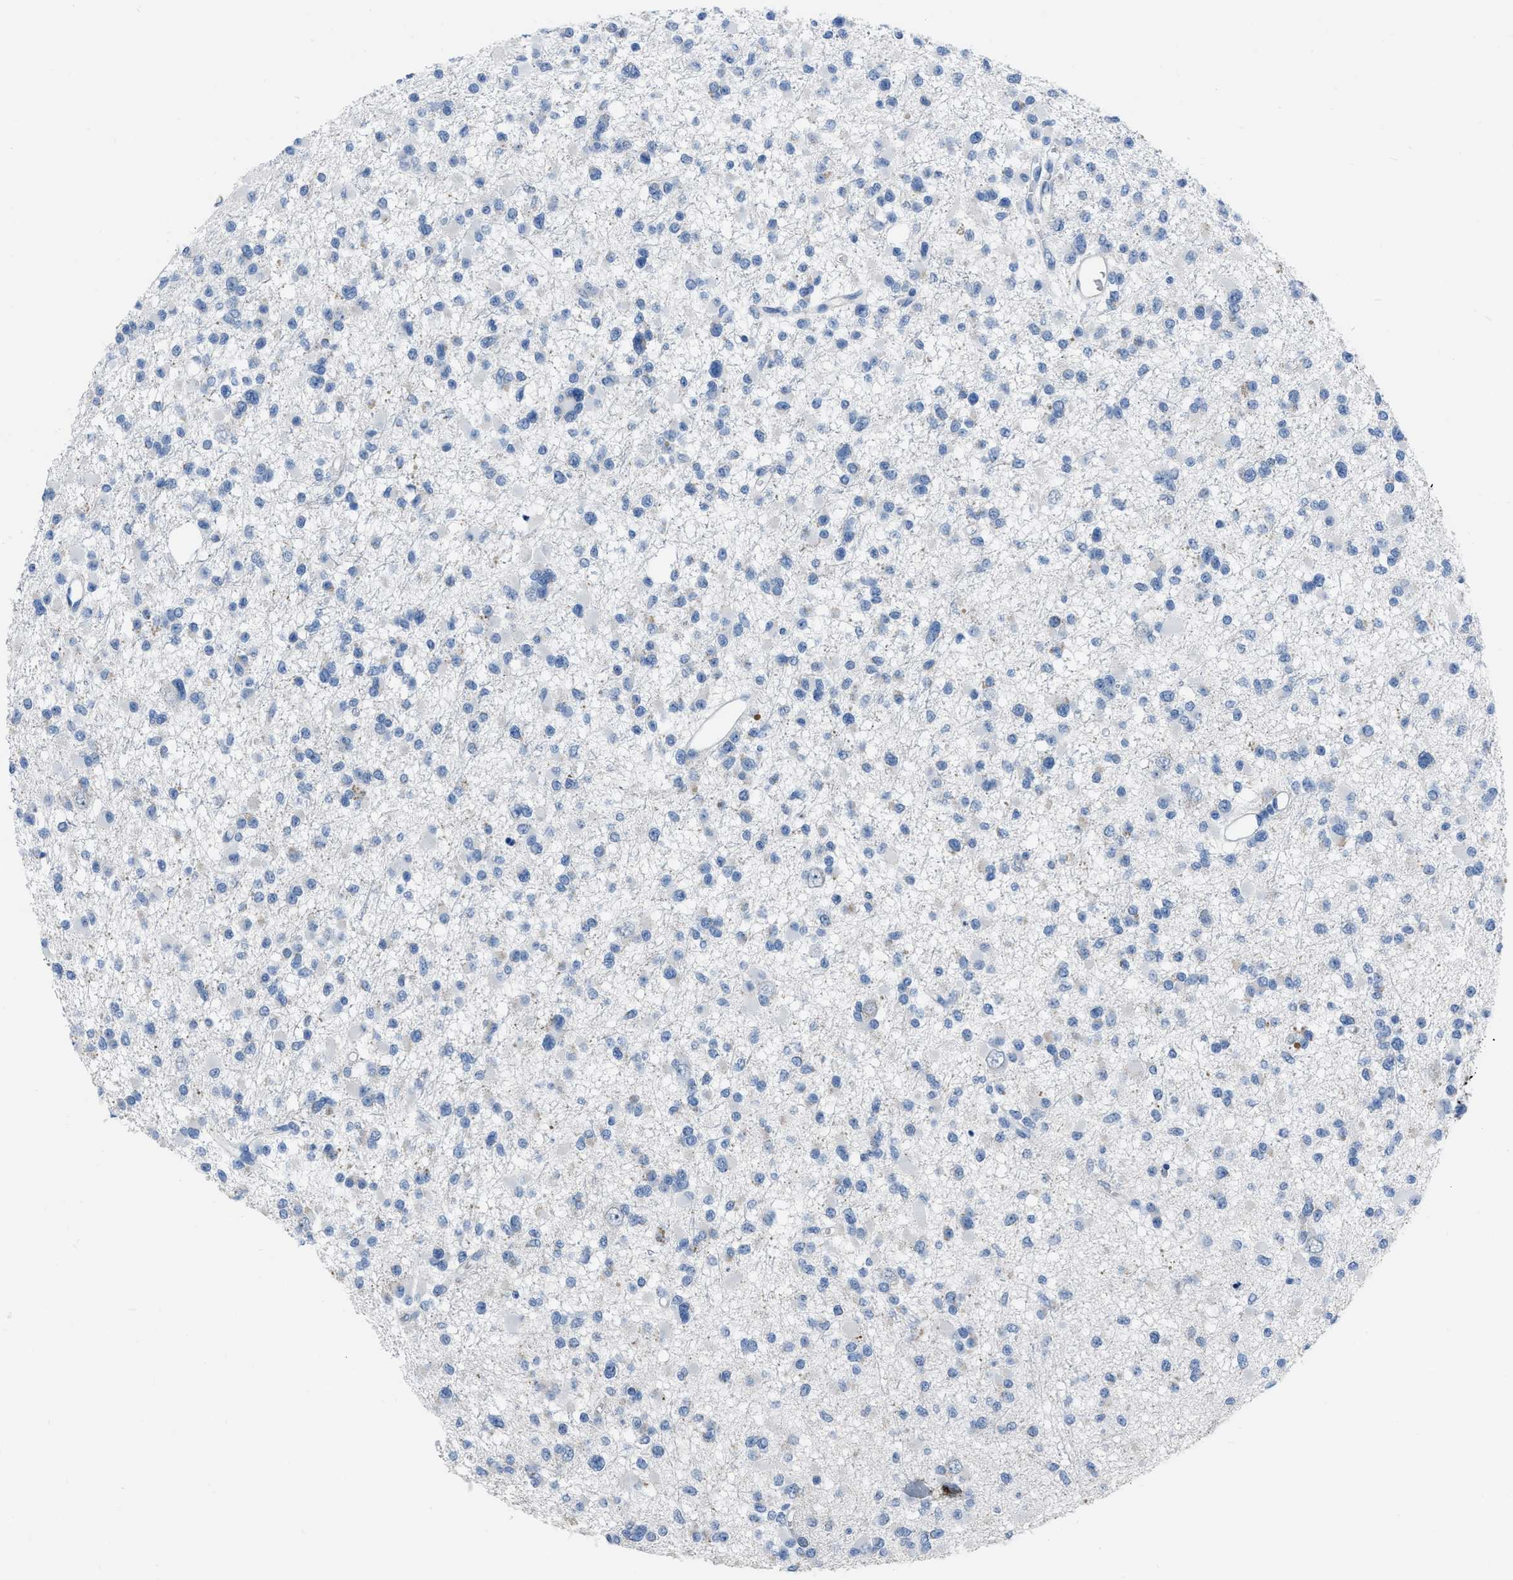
{"staining": {"intensity": "negative", "quantity": "none", "location": "none"}, "tissue": "glioma", "cell_type": "Tumor cells", "image_type": "cancer", "snomed": [{"axis": "morphology", "description": "Glioma, malignant, Low grade"}, {"axis": "topography", "description": "Brain"}], "caption": "Tumor cells are negative for protein expression in human glioma.", "gene": "SPATC1L", "patient": {"sex": "female", "age": 22}}